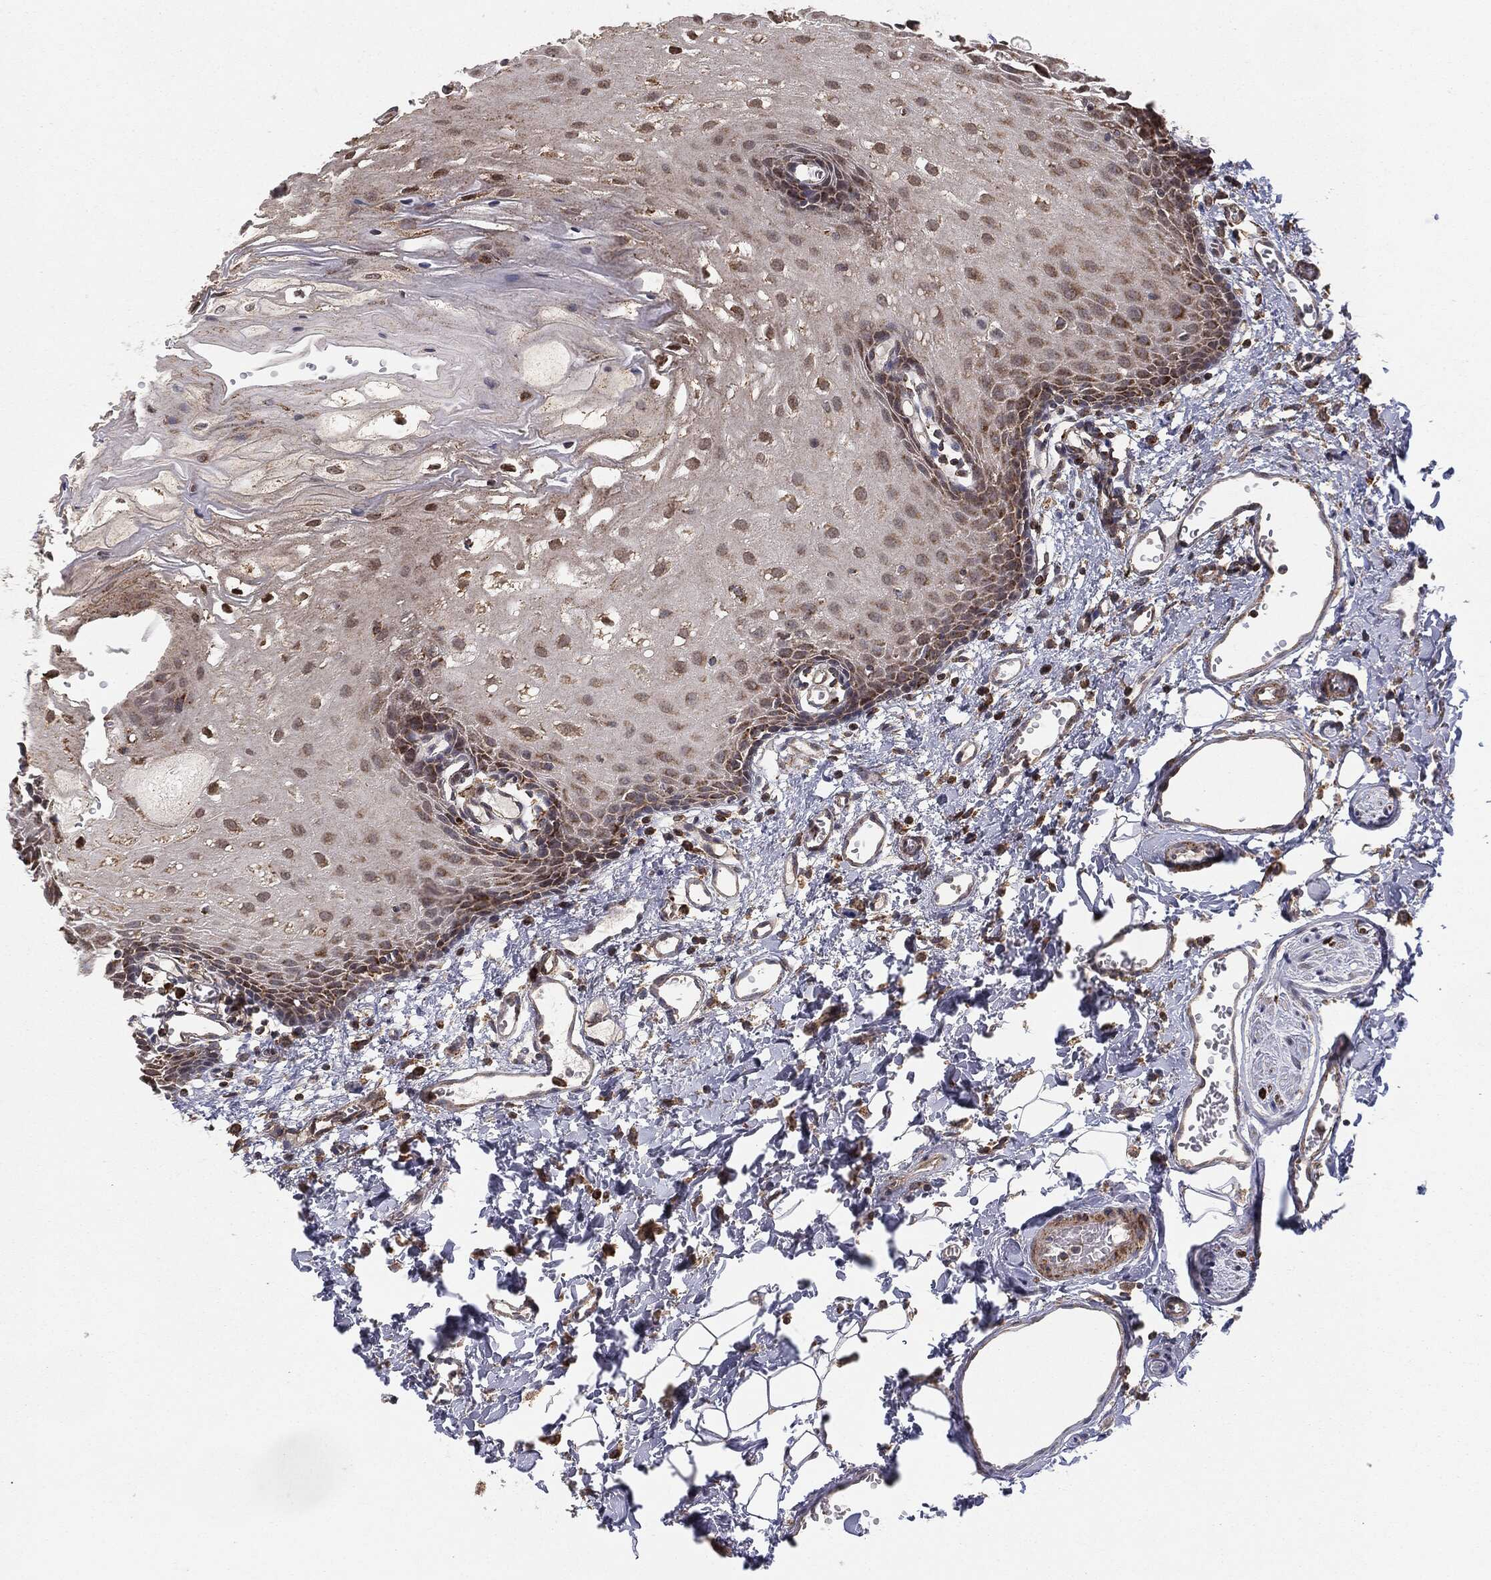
{"staining": {"intensity": "moderate", "quantity": "25%-75%", "location": "cytoplasmic/membranous,nuclear"}, "tissue": "oral mucosa", "cell_type": "Squamous epithelial cells", "image_type": "normal", "snomed": [{"axis": "morphology", "description": "Normal tissue, NOS"}, {"axis": "morphology", "description": "Squamous cell carcinoma, NOS"}, {"axis": "topography", "description": "Oral tissue"}, {"axis": "topography", "description": "Head-Neck"}], "caption": "Protein expression analysis of benign human oral mucosa reveals moderate cytoplasmic/membranous,nuclear positivity in about 25%-75% of squamous epithelial cells. (brown staining indicates protein expression, while blue staining denotes nuclei).", "gene": "MTOR", "patient": {"sex": "female", "age": 70}}